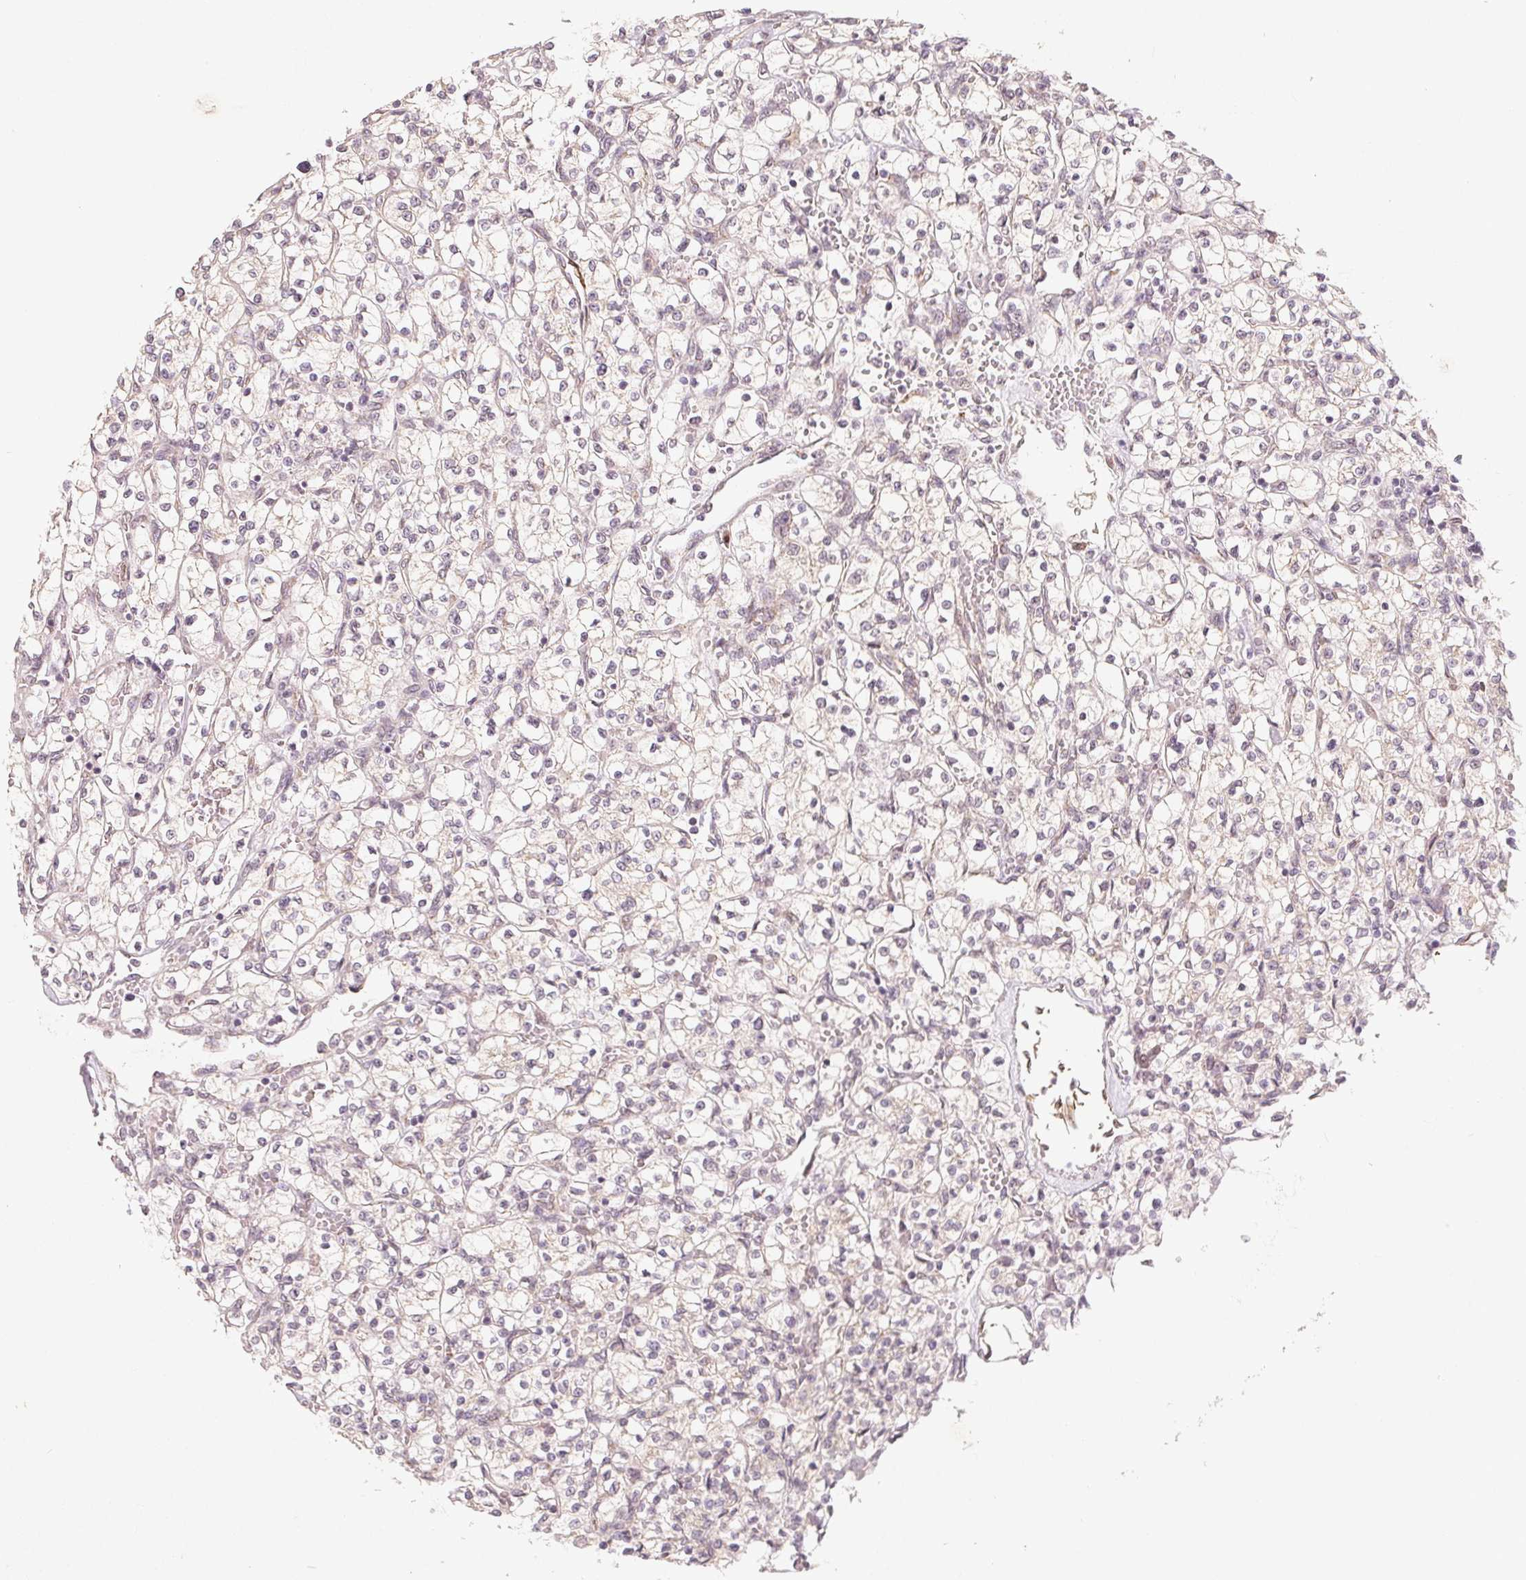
{"staining": {"intensity": "negative", "quantity": "none", "location": "none"}, "tissue": "renal cancer", "cell_type": "Tumor cells", "image_type": "cancer", "snomed": [{"axis": "morphology", "description": "Adenocarcinoma, NOS"}, {"axis": "topography", "description": "Kidney"}], "caption": "Tumor cells show no significant protein positivity in renal cancer.", "gene": "TMSB15B", "patient": {"sex": "female", "age": 64}}